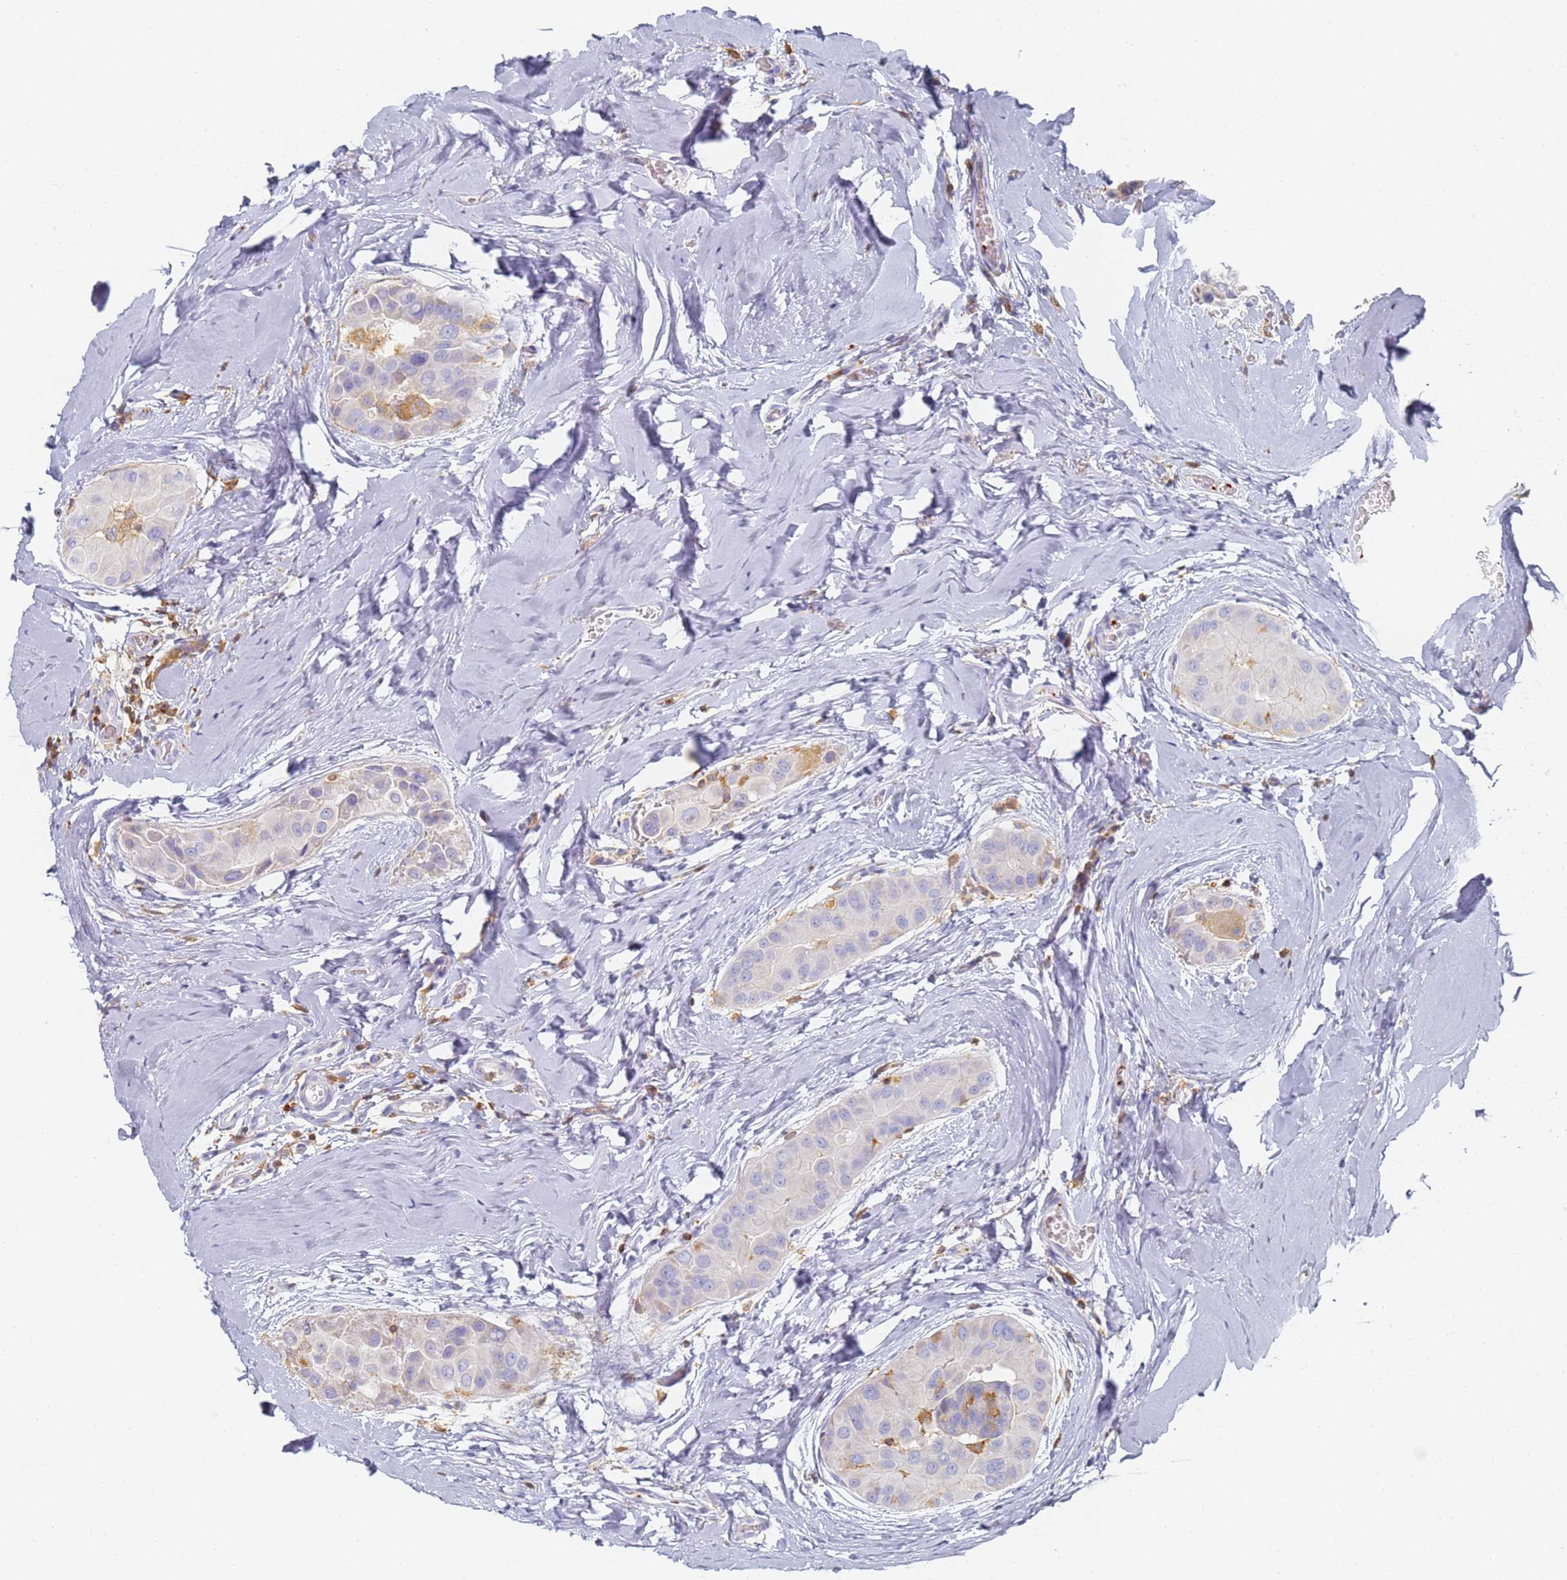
{"staining": {"intensity": "moderate", "quantity": "<25%", "location": "cytoplasmic/membranous"}, "tissue": "thyroid cancer", "cell_type": "Tumor cells", "image_type": "cancer", "snomed": [{"axis": "morphology", "description": "Papillary adenocarcinoma, NOS"}, {"axis": "topography", "description": "Thyroid gland"}], "caption": "High-magnification brightfield microscopy of thyroid papillary adenocarcinoma stained with DAB (brown) and counterstained with hematoxylin (blue). tumor cells exhibit moderate cytoplasmic/membranous staining is seen in approximately<25% of cells. (DAB (3,3'-diaminobenzidine) = brown stain, brightfield microscopy at high magnification).", "gene": "BIN2", "patient": {"sex": "male", "age": 33}}